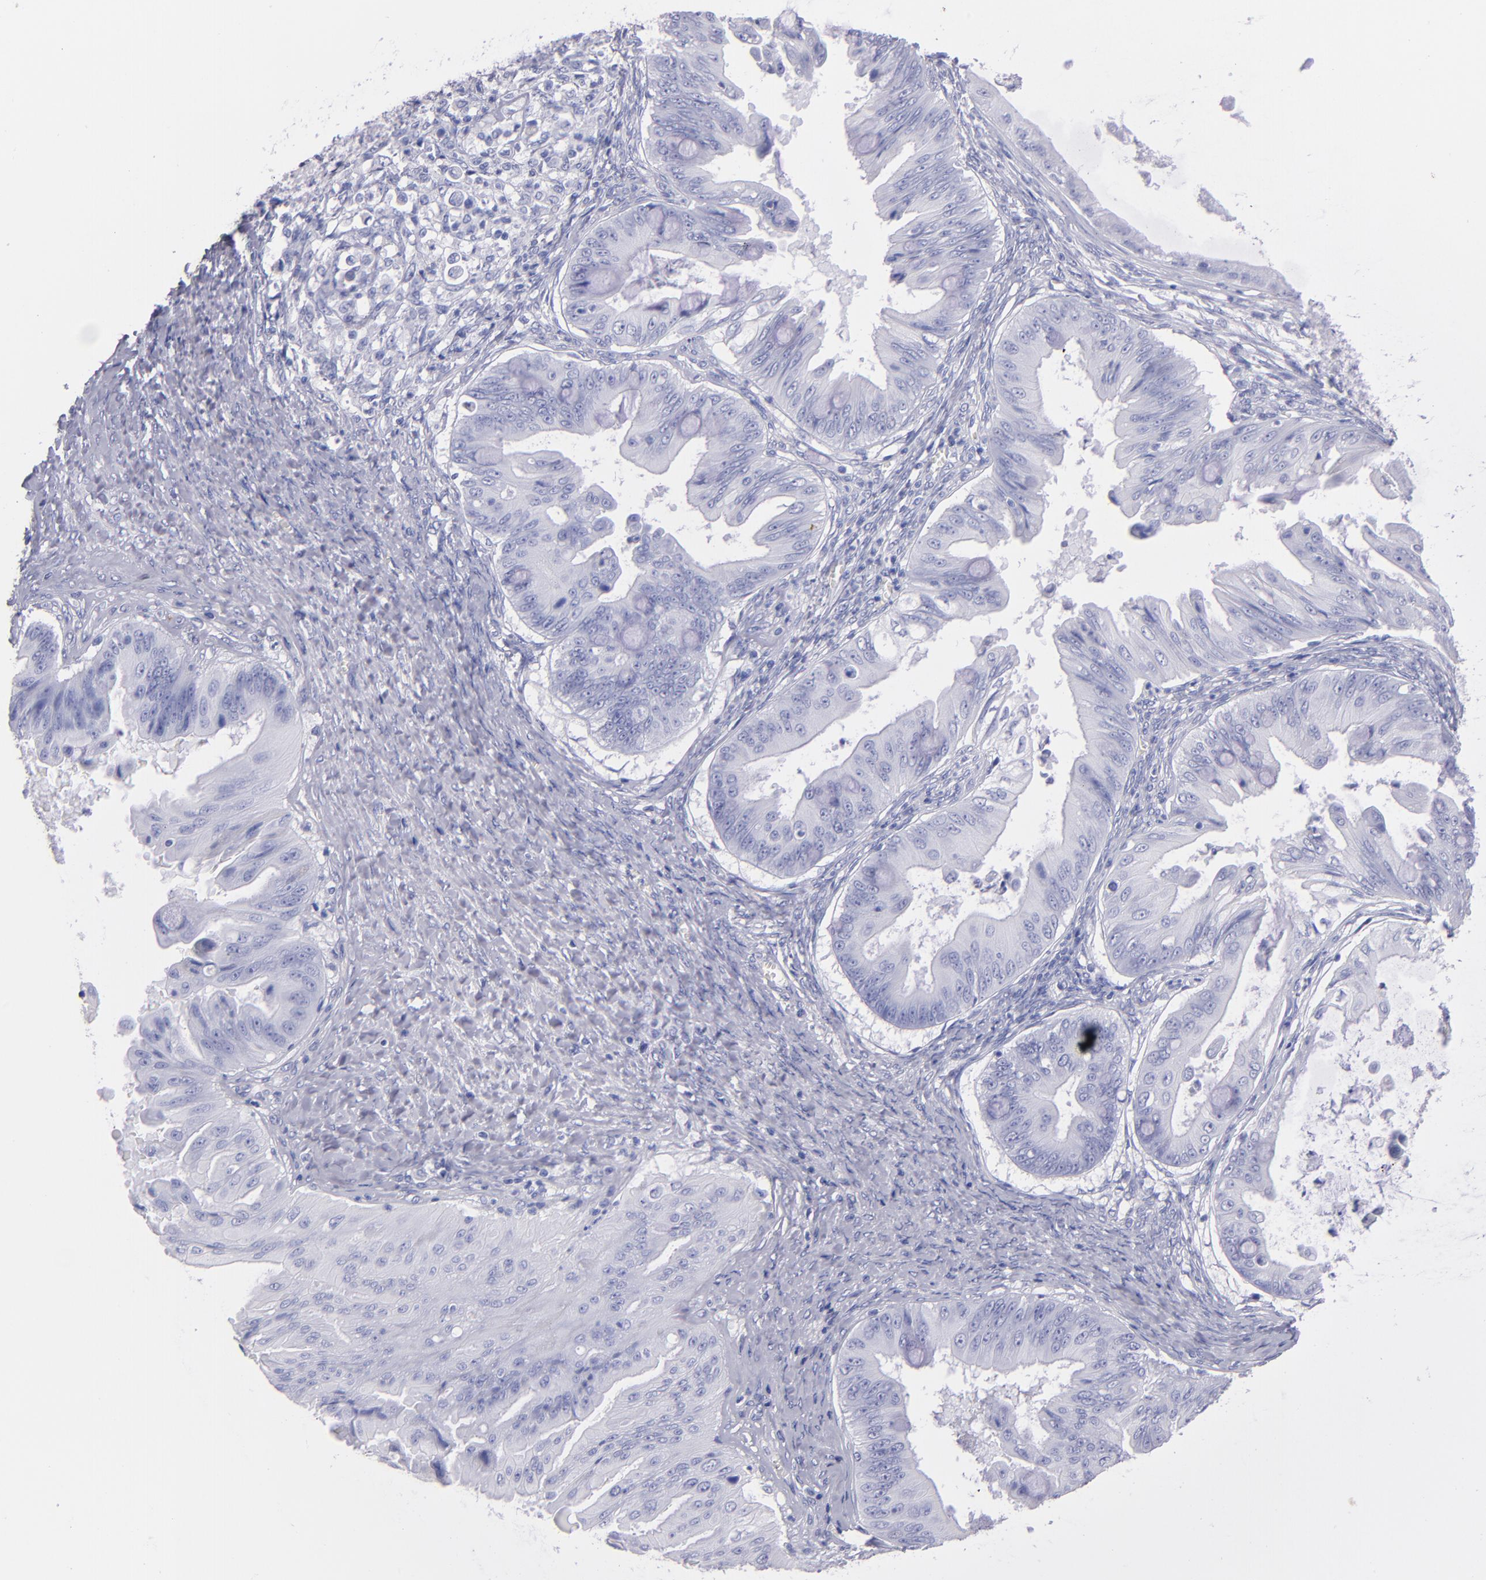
{"staining": {"intensity": "negative", "quantity": "none", "location": "none"}, "tissue": "ovarian cancer", "cell_type": "Tumor cells", "image_type": "cancer", "snomed": [{"axis": "morphology", "description": "Cystadenocarcinoma, mucinous, NOS"}, {"axis": "topography", "description": "Ovary"}], "caption": "Tumor cells show no significant positivity in ovarian cancer (mucinous cystadenocarcinoma). The staining was performed using DAB to visualize the protein expression in brown, while the nuclei were stained in blue with hematoxylin (Magnification: 20x).", "gene": "TG", "patient": {"sex": "female", "age": 37}}